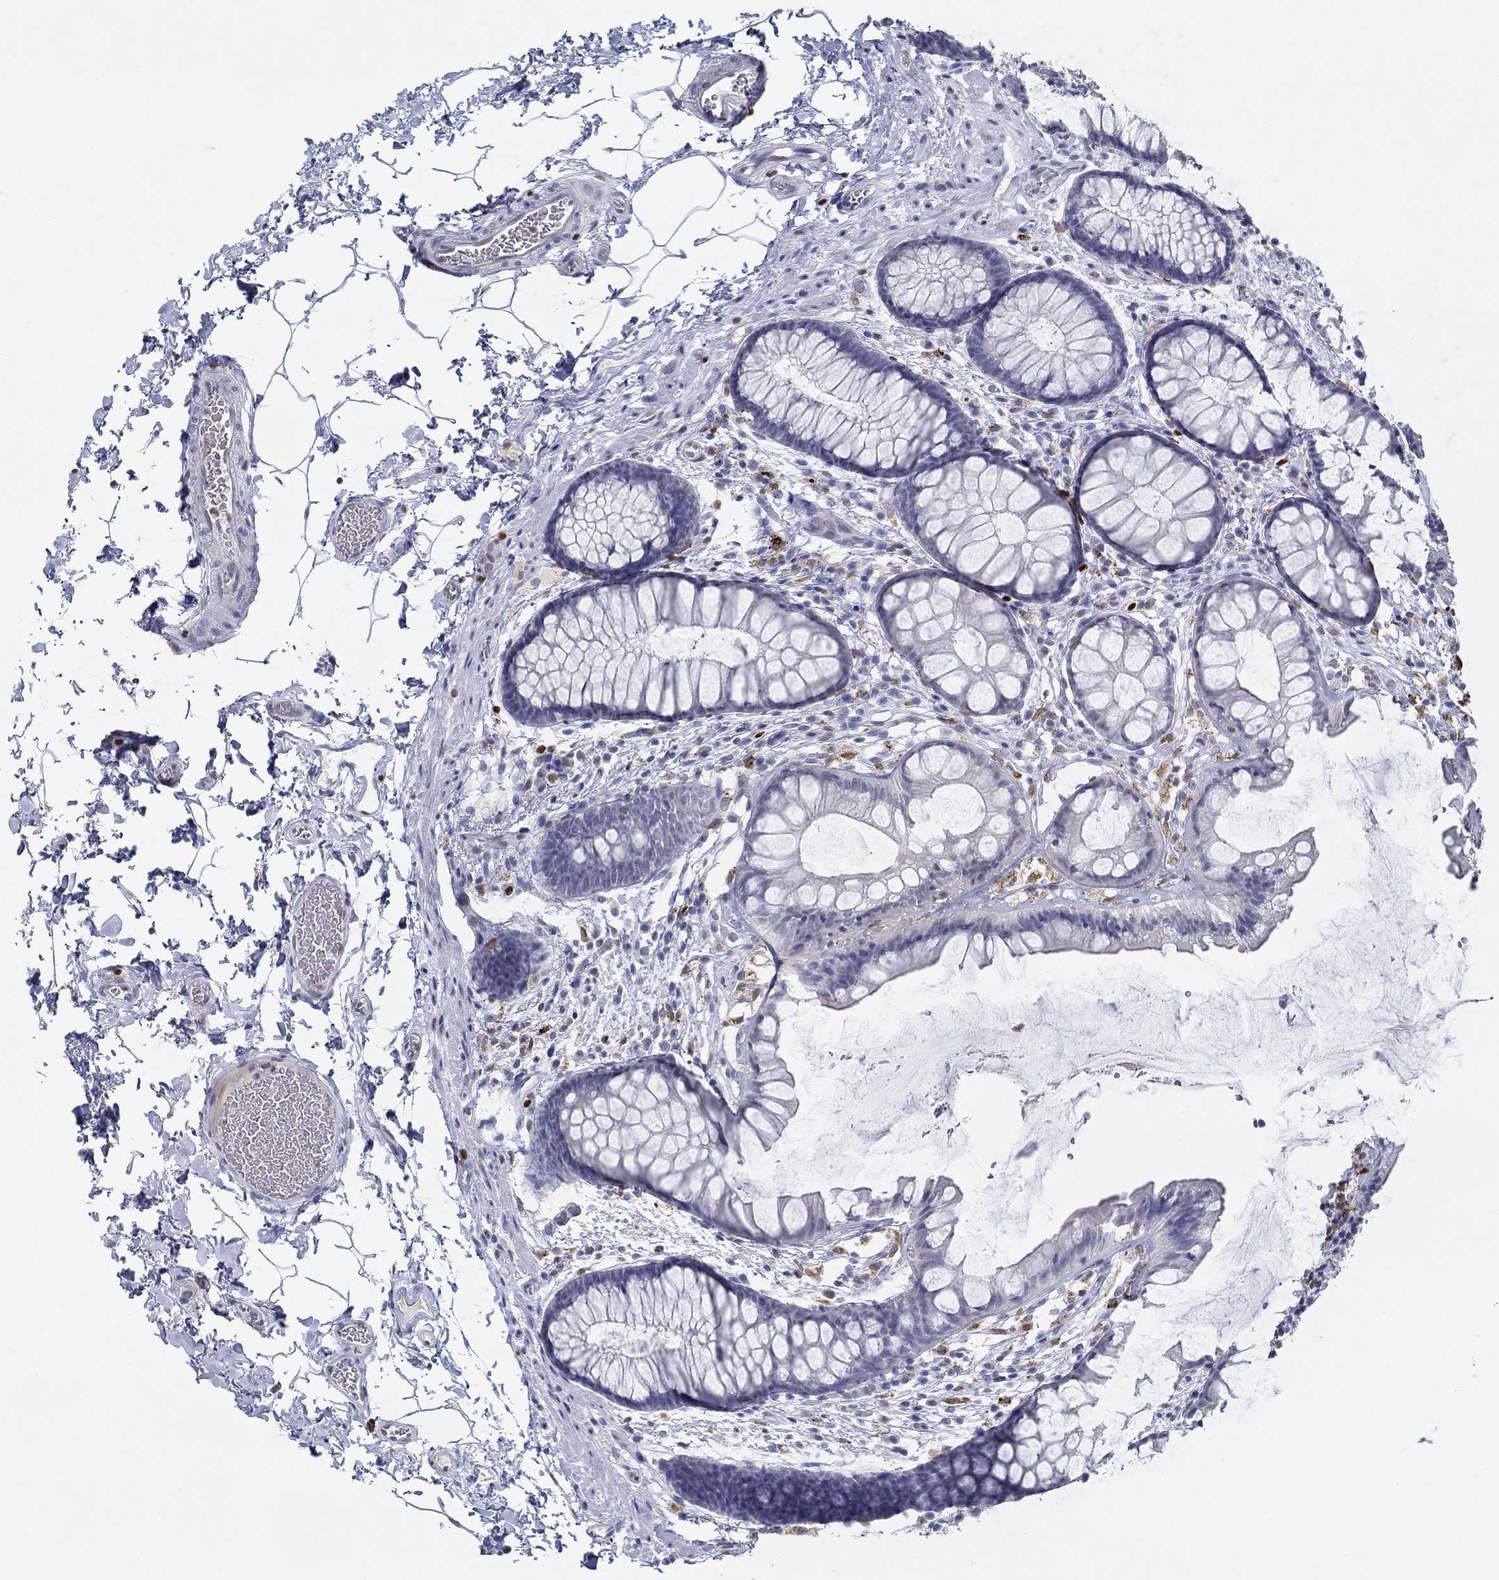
{"staining": {"intensity": "negative", "quantity": "none", "location": "none"}, "tissue": "rectum", "cell_type": "Glandular cells", "image_type": "normal", "snomed": [{"axis": "morphology", "description": "Normal tissue, NOS"}, {"axis": "topography", "description": "Rectum"}], "caption": "DAB (3,3'-diaminobenzidine) immunohistochemical staining of unremarkable rectum demonstrates no significant expression in glandular cells.", "gene": "GATA2", "patient": {"sex": "female", "age": 62}}